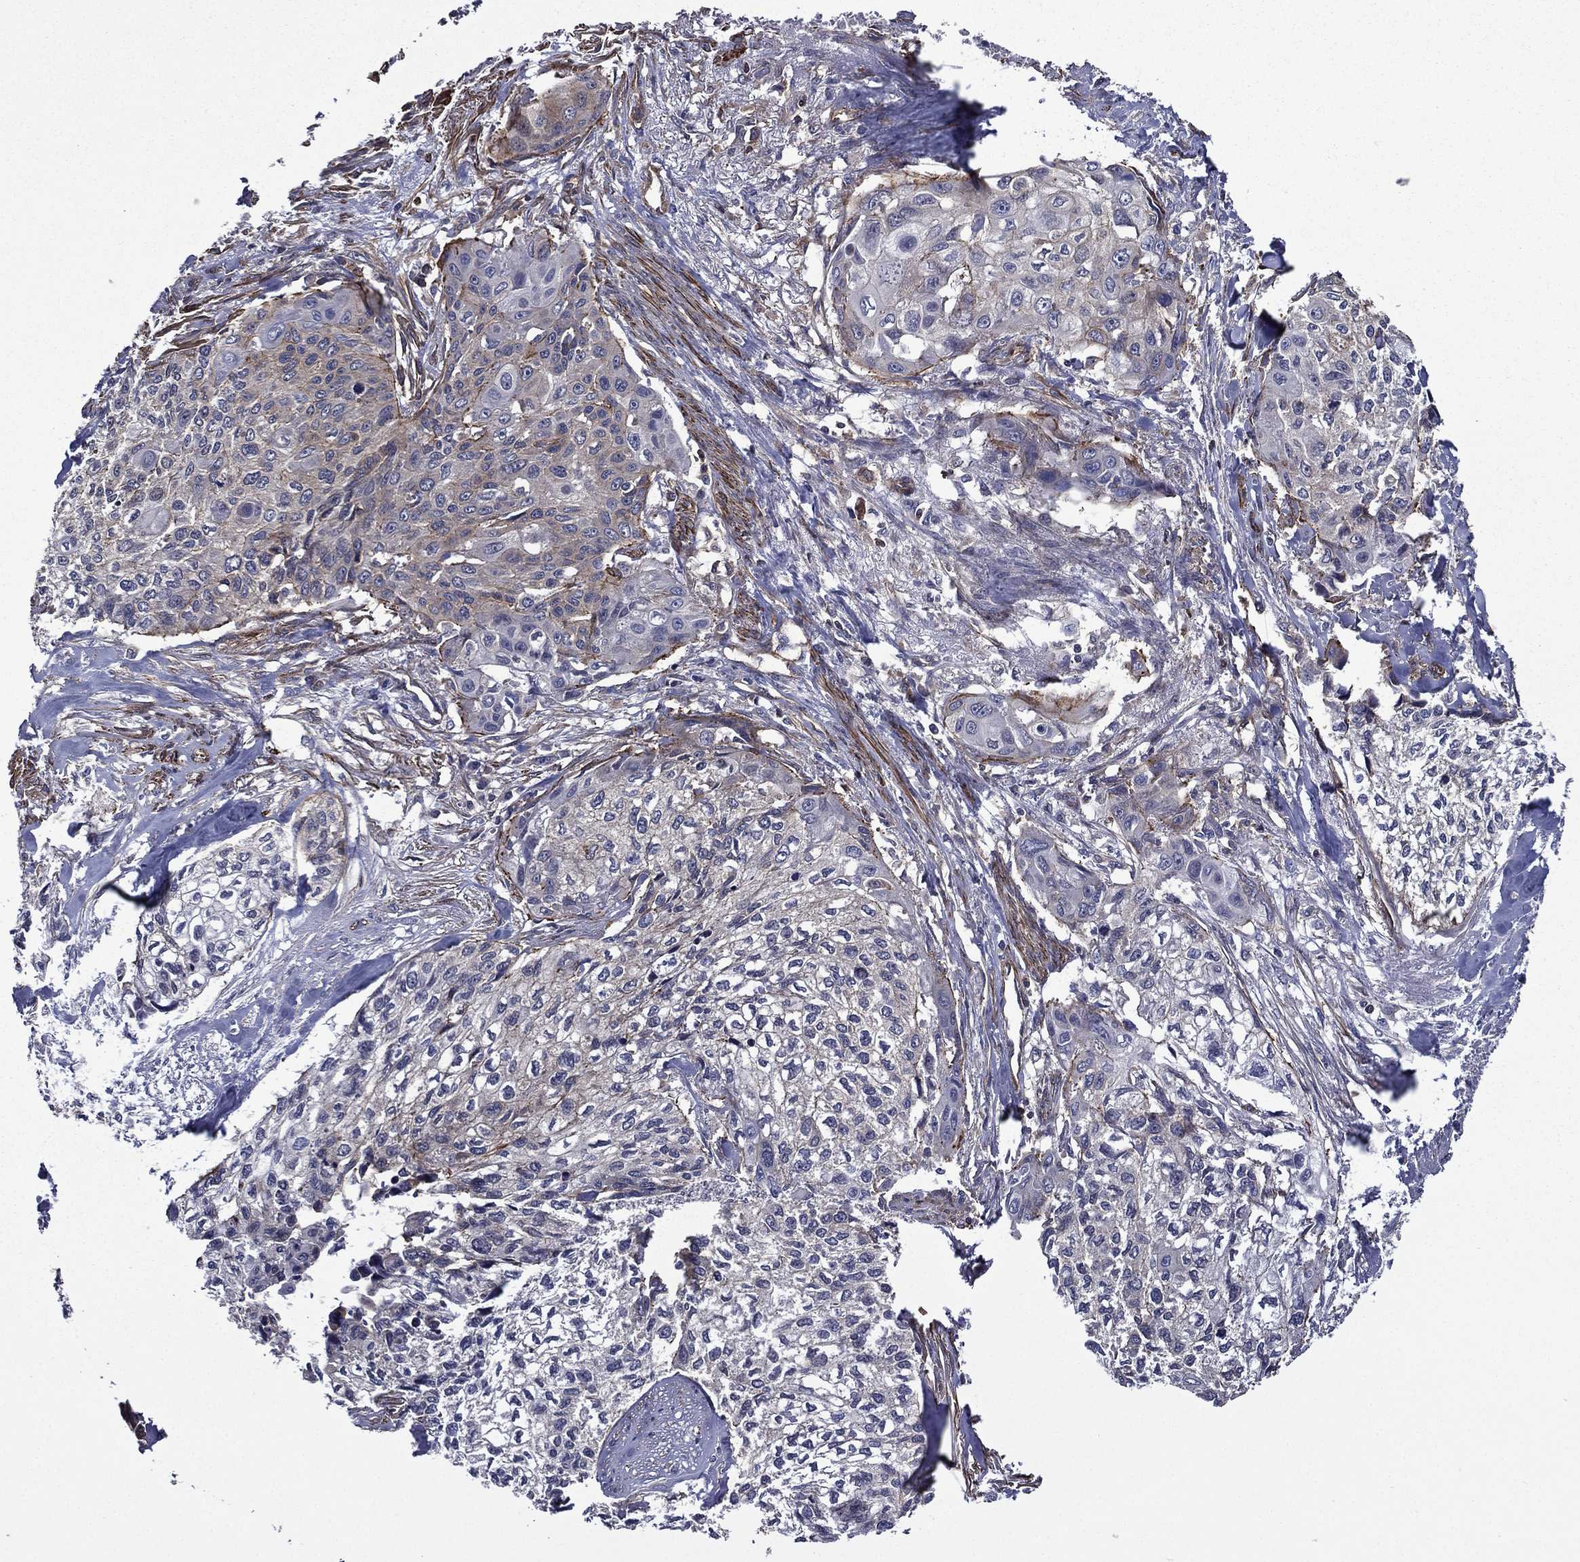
{"staining": {"intensity": "moderate", "quantity": "<25%", "location": "cytoplasmic/membranous"}, "tissue": "cervical cancer", "cell_type": "Tumor cells", "image_type": "cancer", "snomed": [{"axis": "morphology", "description": "Squamous cell carcinoma, NOS"}, {"axis": "topography", "description": "Cervix"}], "caption": "Immunohistochemistry (IHC) histopathology image of neoplastic tissue: human cervical cancer stained using immunohistochemistry (IHC) exhibits low levels of moderate protein expression localized specifically in the cytoplasmic/membranous of tumor cells, appearing as a cytoplasmic/membranous brown color.", "gene": "PLPP3", "patient": {"sex": "female", "age": 58}}